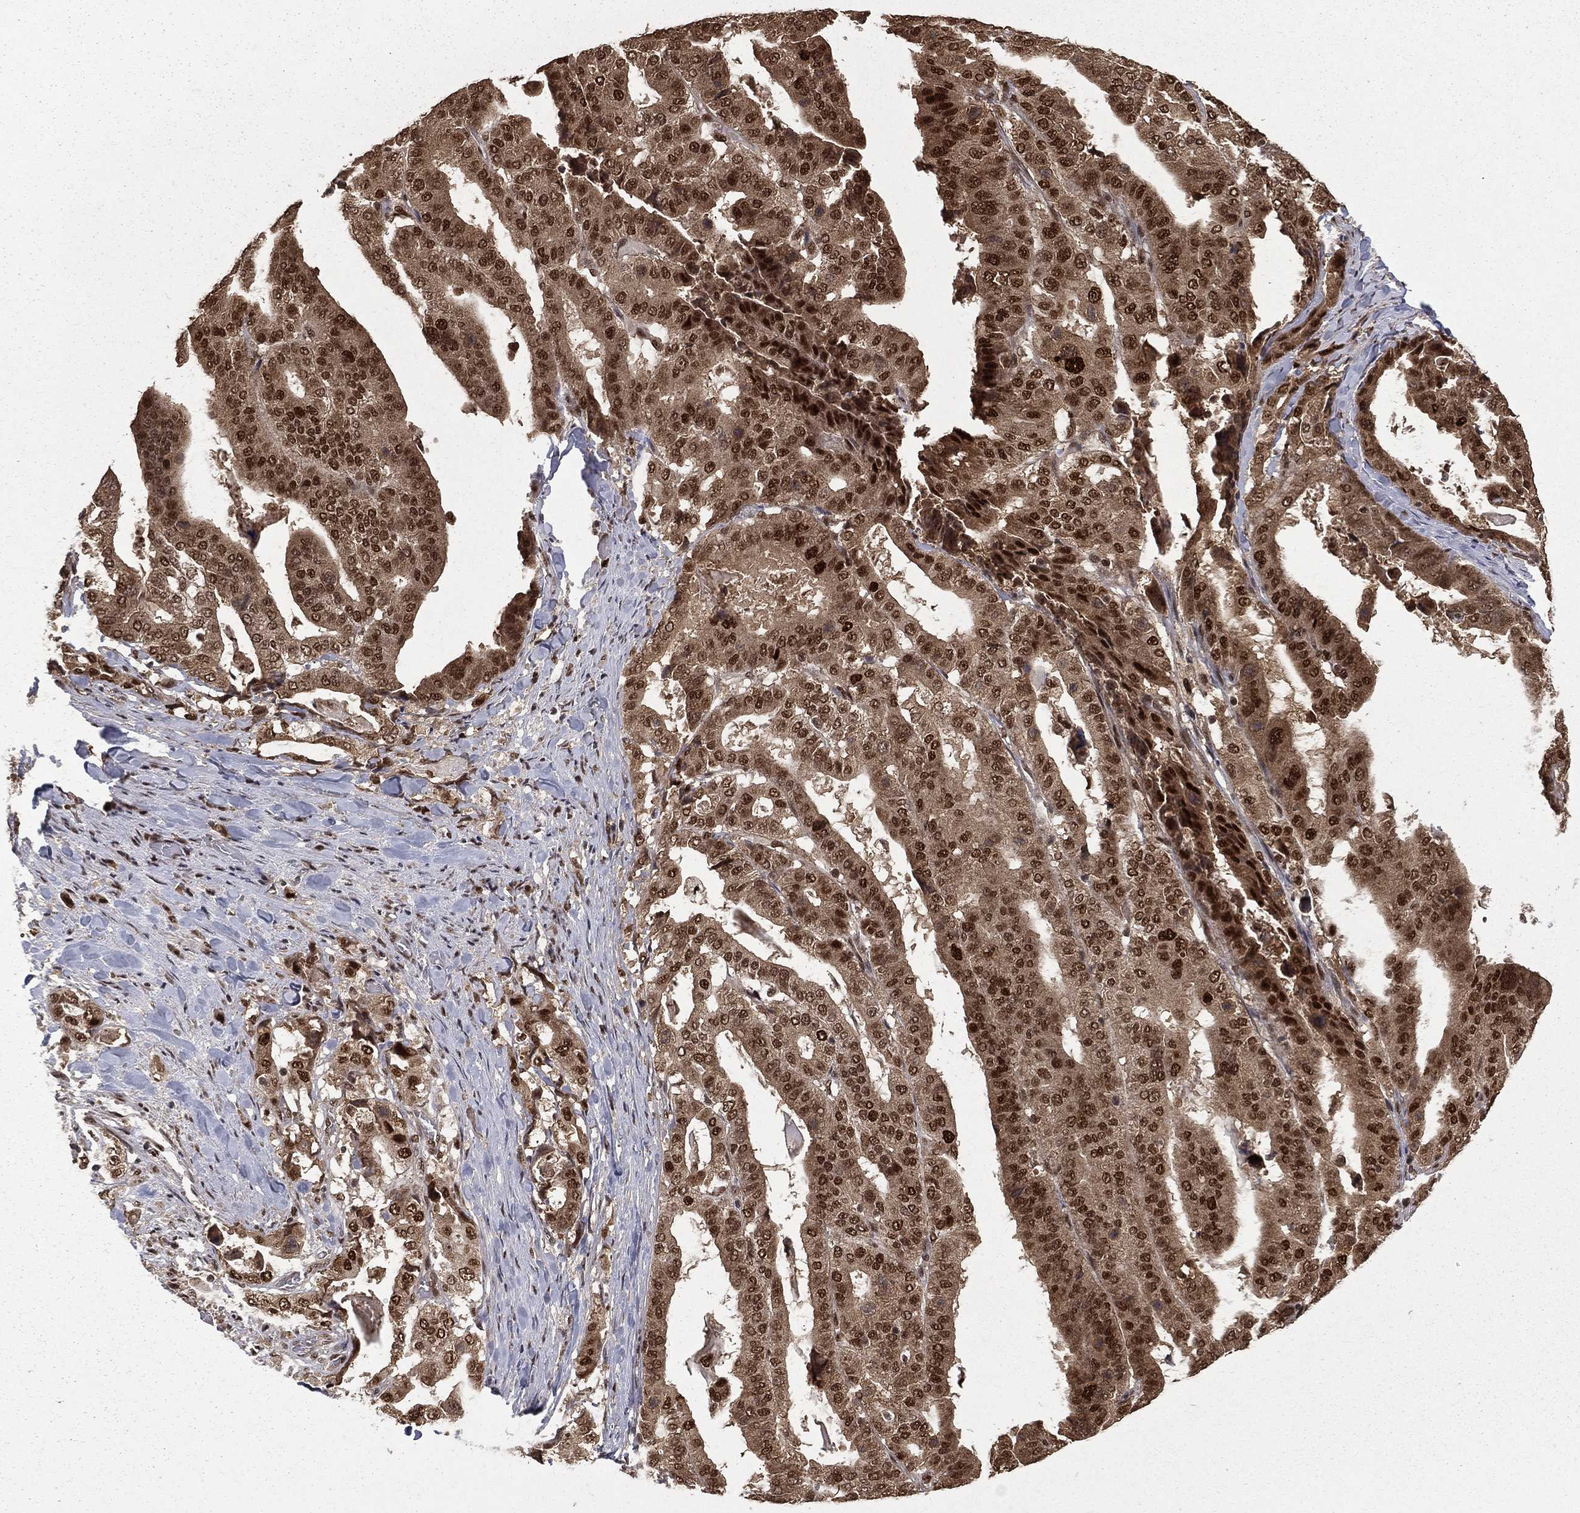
{"staining": {"intensity": "strong", "quantity": "25%-75%", "location": "cytoplasmic/membranous,nuclear"}, "tissue": "stomach cancer", "cell_type": "Tumor cells", "image_type": "cancer", "snomed": [{"axis": "morphology", "description": "Adenocarcinoma, NOS"}, {"axis": "topography", "description": "Stomach"}], "caption": "Immunohistochemical staining of stomach cancer displays high levels of strong cytoplasmic/membranous and nuclear positivity in approximately 25%-75% of tumor cells.", "gene": "JMJD6", "patient": {"sex": "male", "age": 48}}